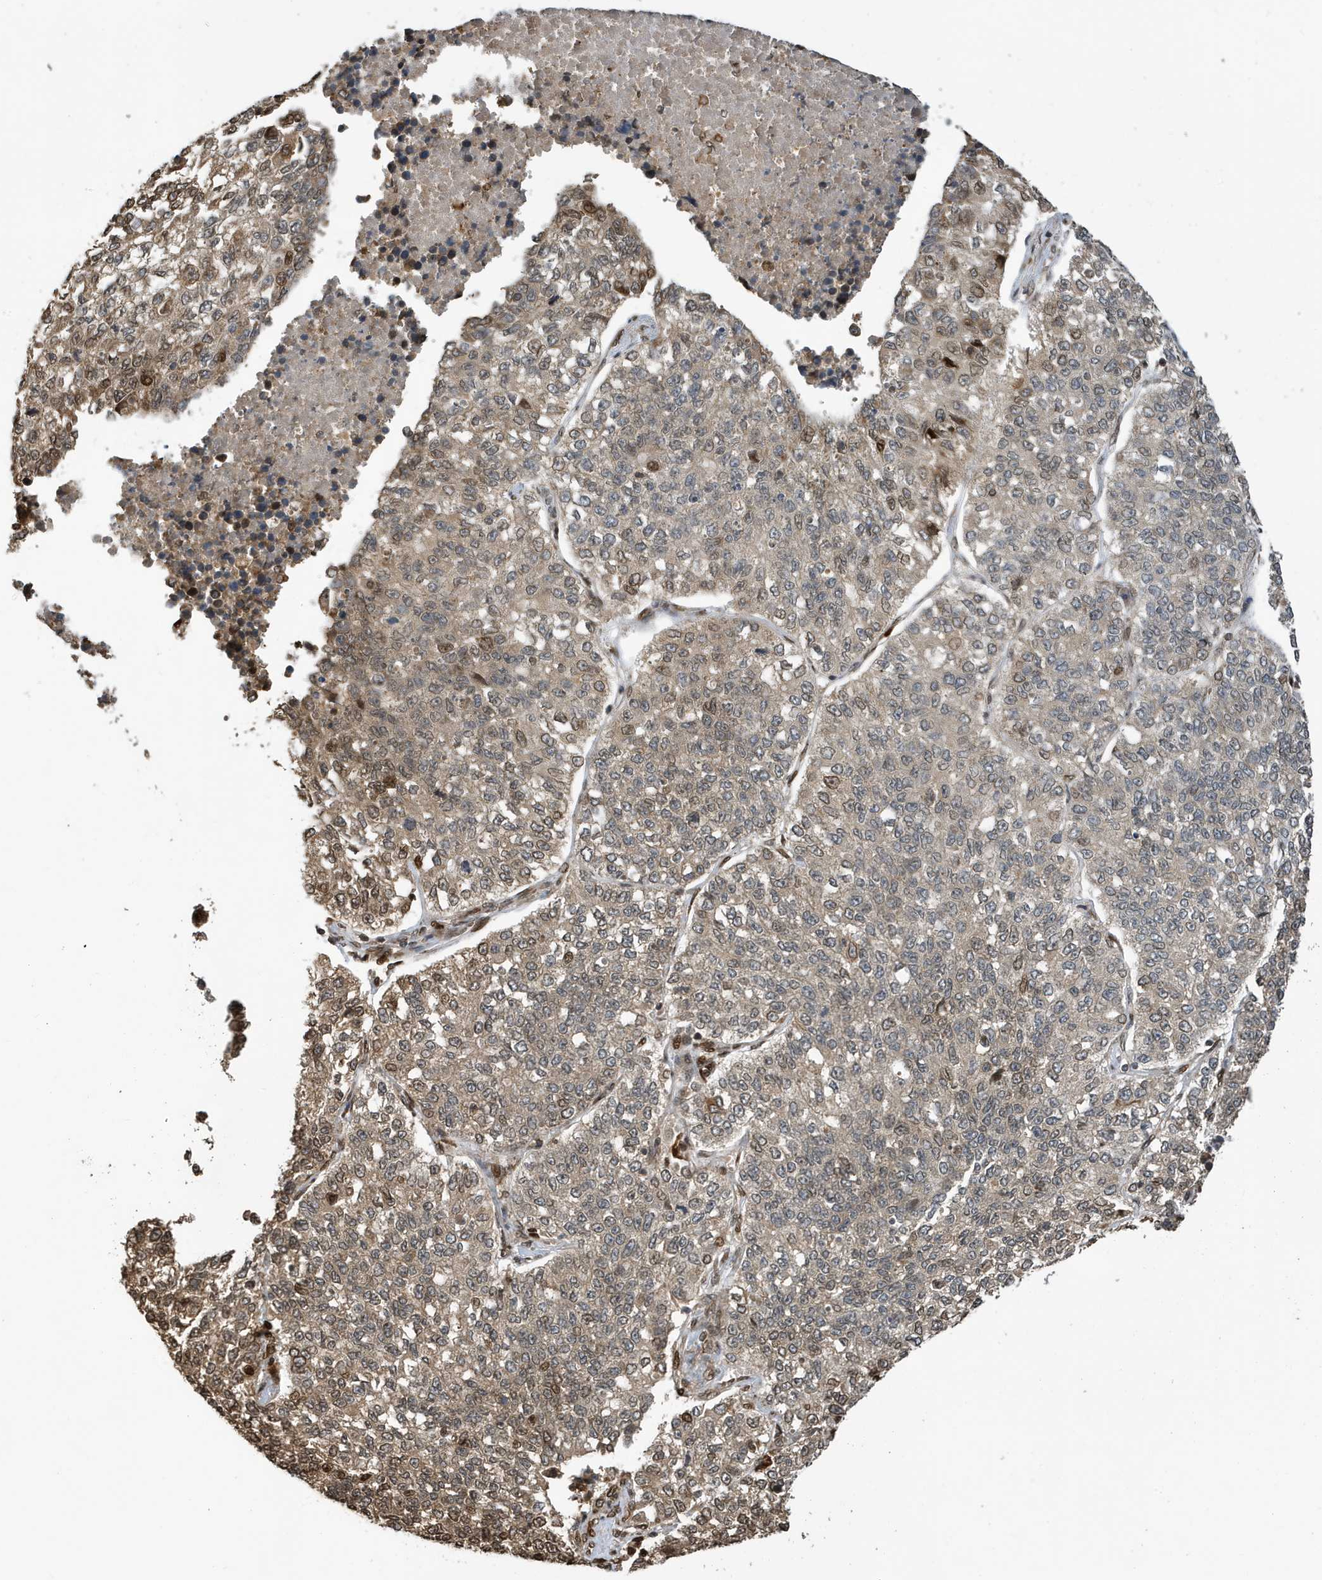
{"staining": {"intensity": "weak", "quantity": ">75%", "location": "cytoplasmic/membranous"}, "tissue": "lung cancer", "cell_type": "Tumor cells", "image_type": "cancer", "snomed": [{"axis": "morphology", "description": "Adenocarcinoma, NOS"}, {"axis": "topography", "description": "Lung"}], "caption": "Lung cancer (adenocarcinoma) tissue reveals weak cytoplasmic/membranous staining in approximately >75% of tumor cells (DAB = brown stain, brightfield microscopy at high magnification).", "gene": "DUSP18", "patient": {"sex": "male", "age": 49}}